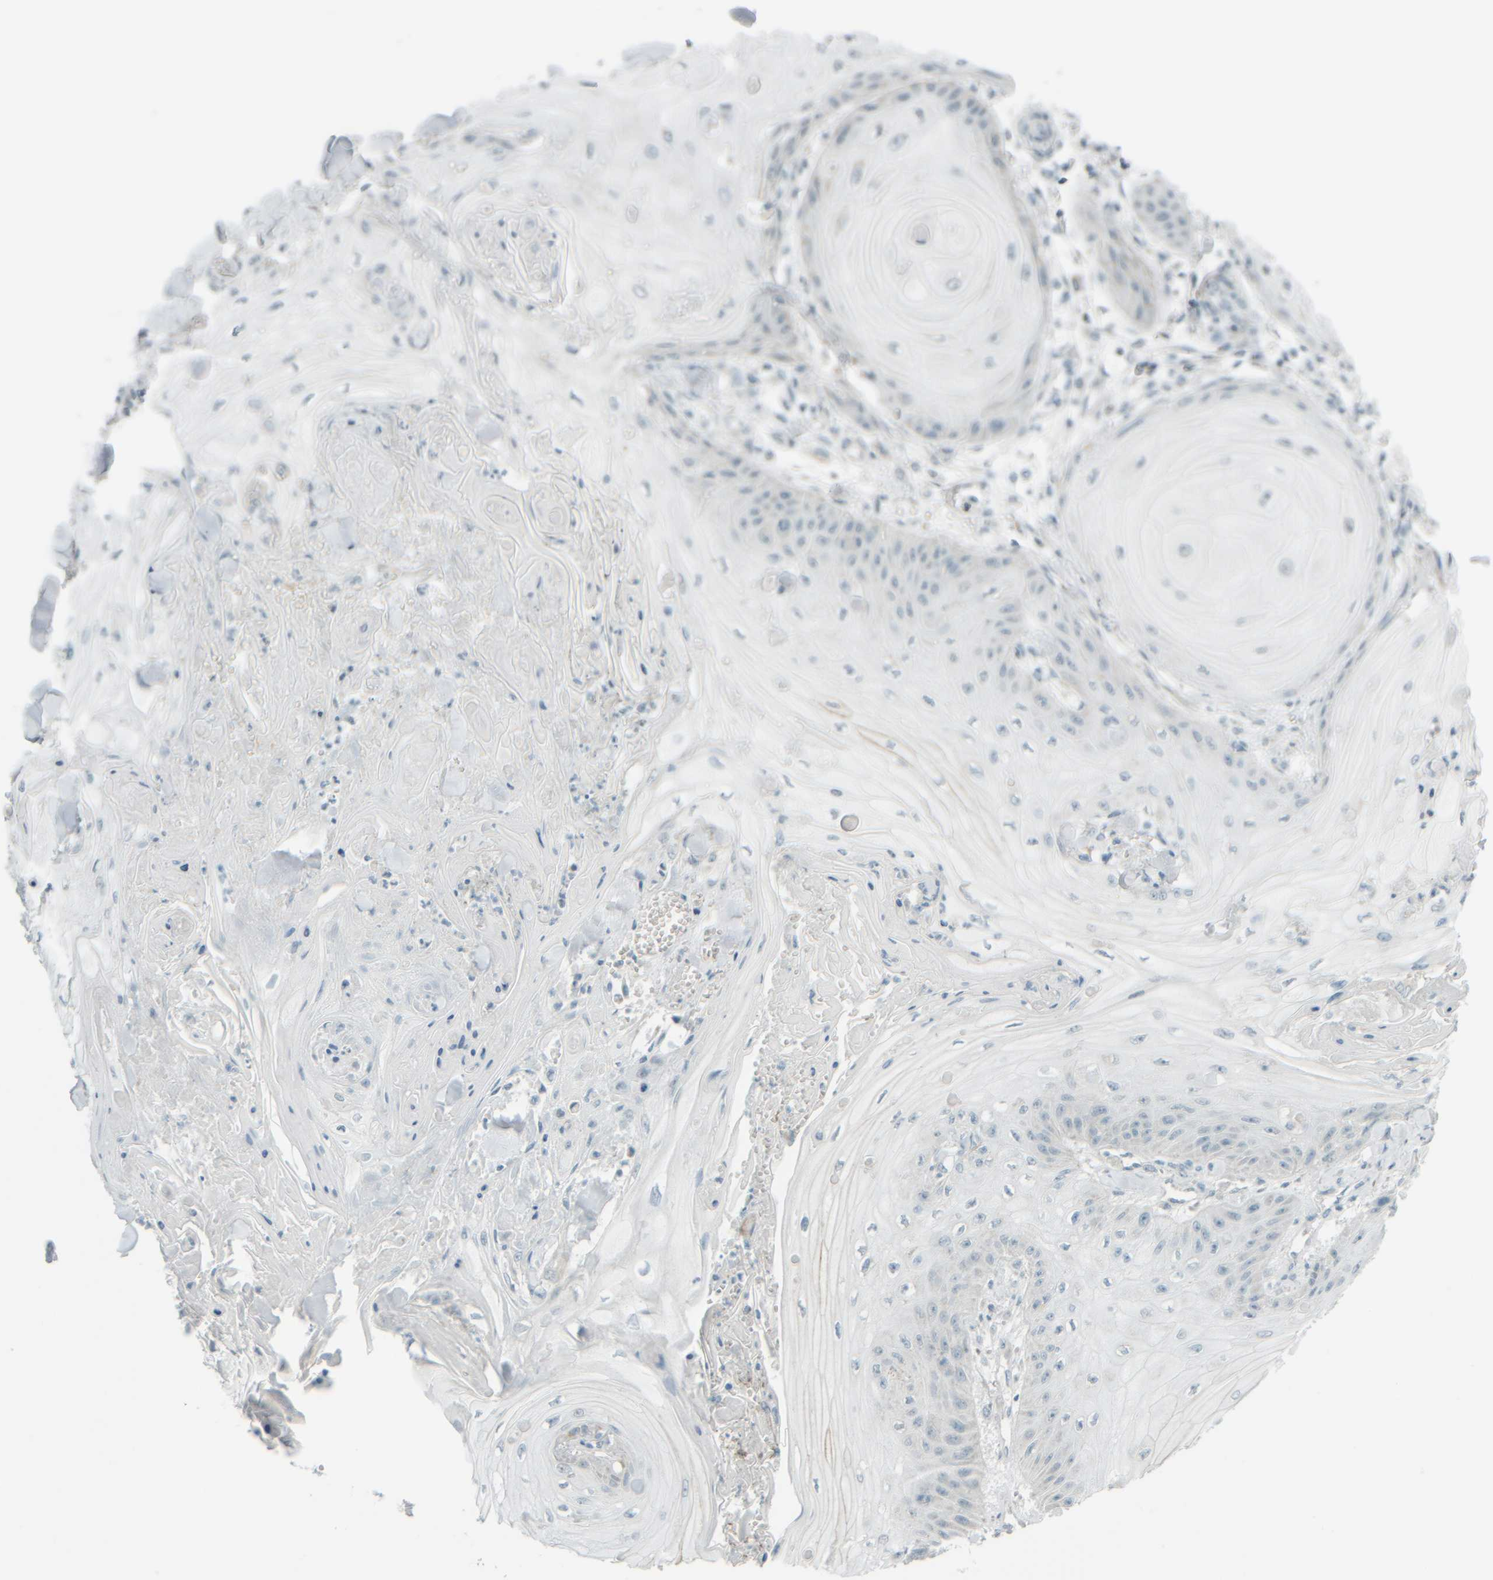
{"staining": {"intensity": "negative", "quantity": "none", "location": "none"}, "tissue": "skin cancer", "cell_type": "Tumor cells", "image_type": "cancer", "snomed": [{"axis": "morphology", "description": "Squamous cell carcinoma, NOS"}, {"axis": "topography", "description": "Skin"}], "caption": "Tumor cells show no significant staining in squamous cell carcinoma (skin). The staining was performed using DAB to visualize the protein expression in brown, while the nuclei were stained in blue with hematoxylin (Magnification: 20x).", "gene": "PTGES3L-AARSD1", "patient": {"sex": "male", "age": 74}}